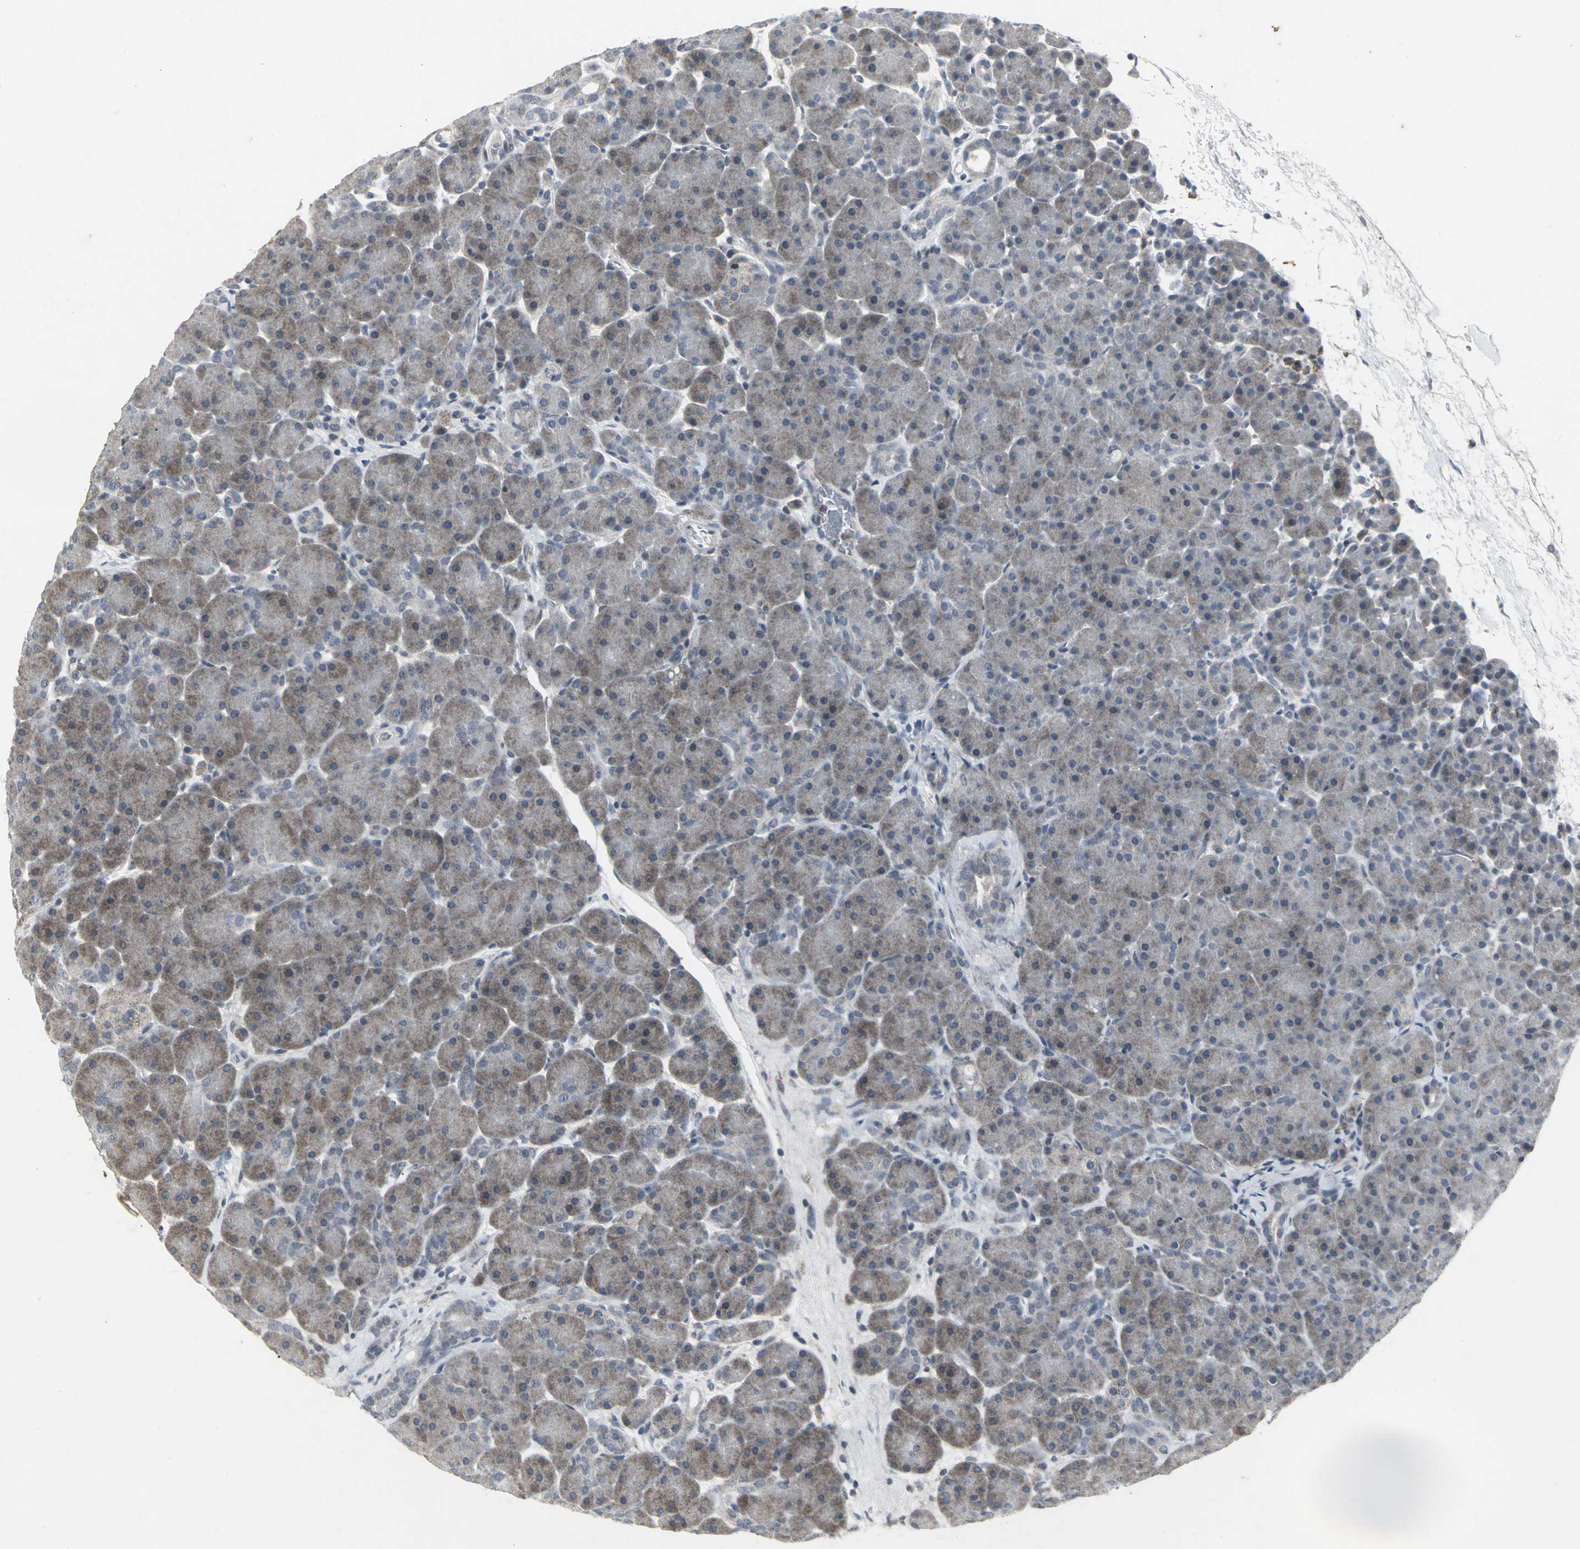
{"staining": {"intensity": "strong", "quantity": ">75%", "location": "cytoplasmic/membranous"}, "tissue": "pancreas", "cell_type": "Exocrine glandular cells", "image_type": "normal", "snomed": [{"axis": "morphology", "description": "Normal tissue, NOS"}, {"axis": "topography", "description": "Pancreas"}], "caption": "Brown immunohistochemical staining in benign human pancreas reveals strong cytoplasmic/membranous expression in about >75% of exocrine glandular cells. (DAB (3,3'-diaminobenzidine) IHC, brown staining for protein, blue staining for nuclei).", "gene": "BMP4", "patient": {"sex": "male", "age": 66}}